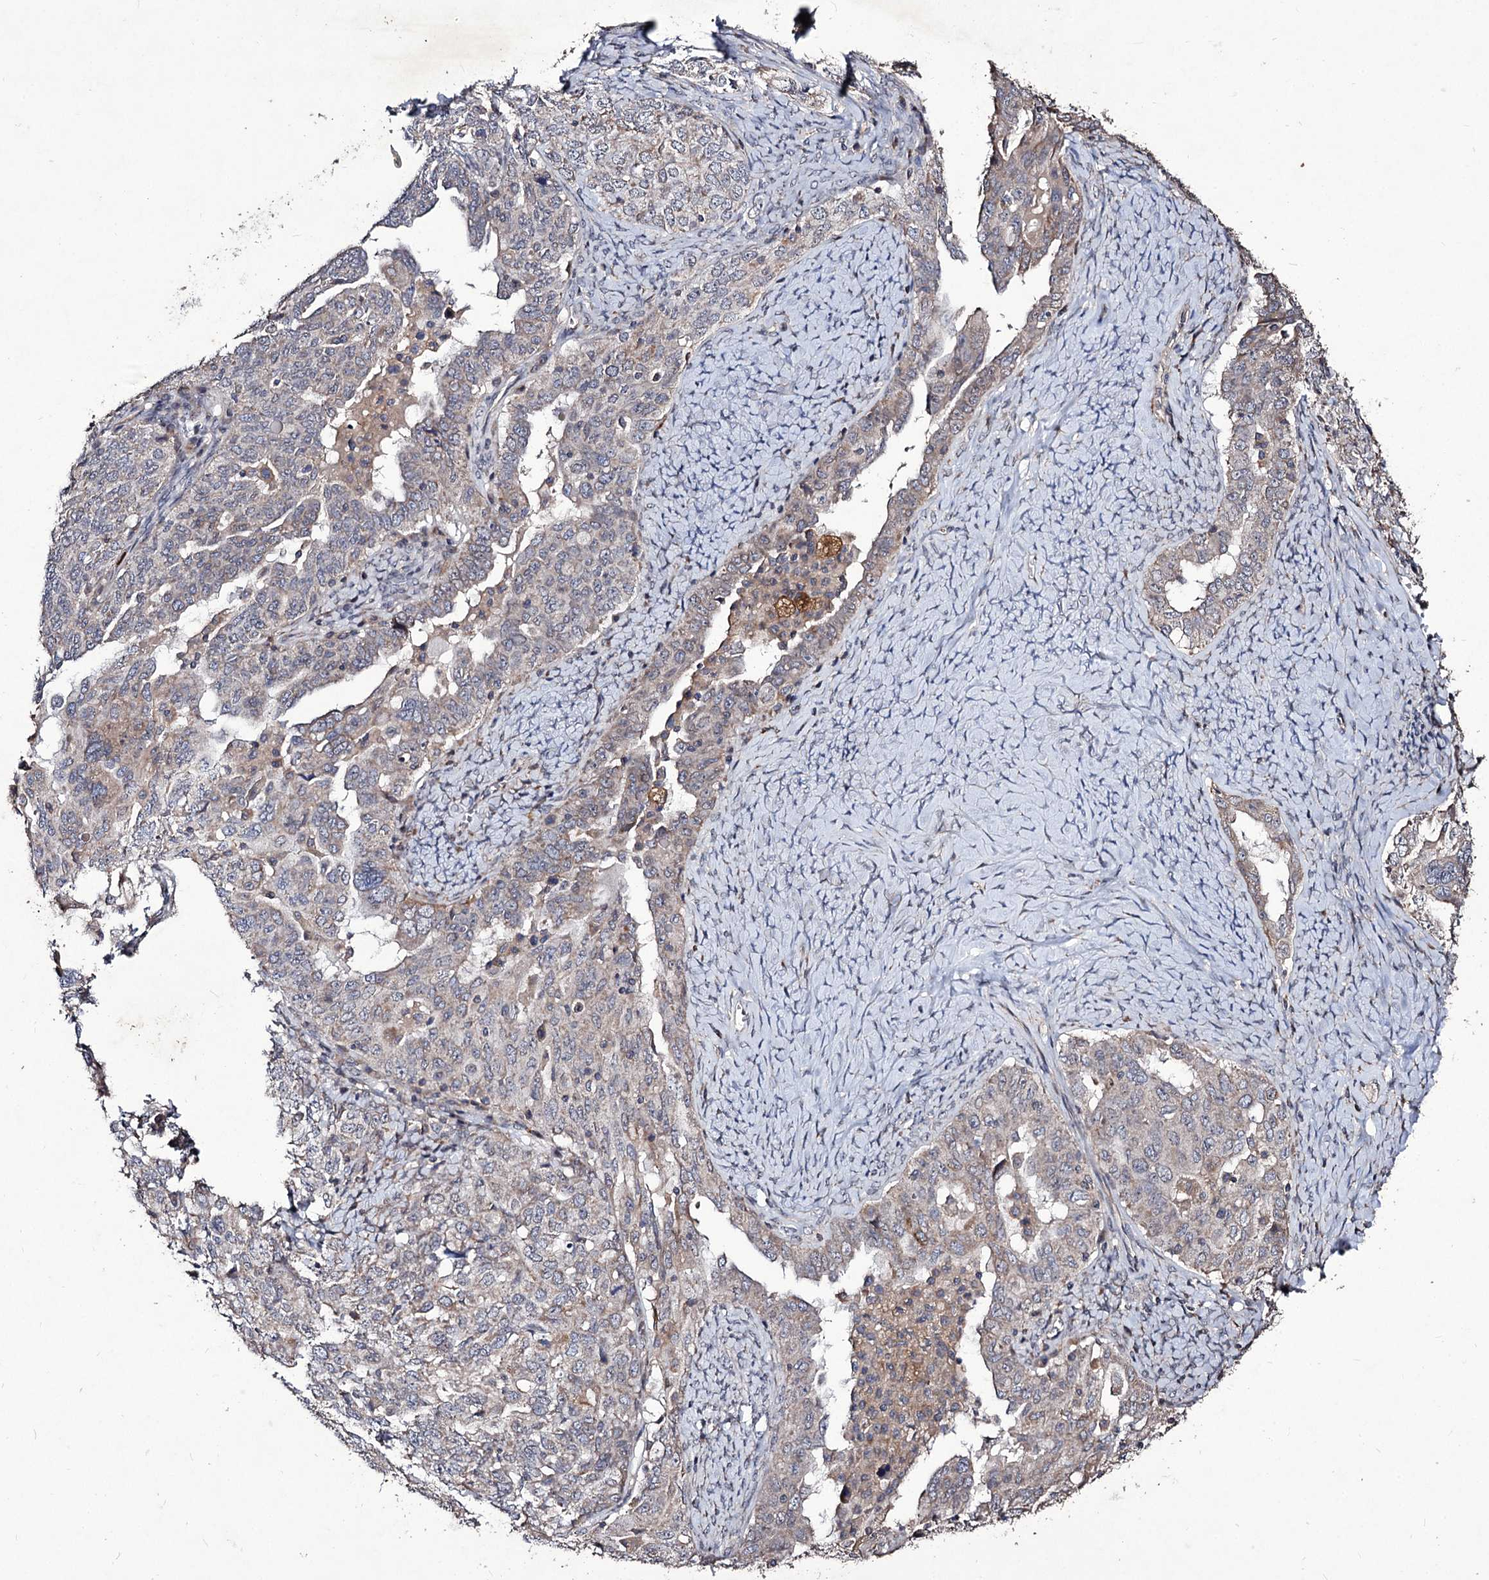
{"staining": {"intensity": "weak", "quantity": "<25%", "location": "cytoplasmic/membranous"}, "tissue": "ovarian cancer", "cell_type": "Tumor cells", "image_type": "cancer", "snomed": [{"axis": "morphology", "description": "Carcinoma, endometroid"}, {"axis": "topography", "description": "Ovary"}], "caption": "This is an immunohistochemistry (IHC) image of human ovarian cancer. There is no positivity in tumor cells.", "gene": "MYO1H", "patient": {"sex": "female", "age": 62}}